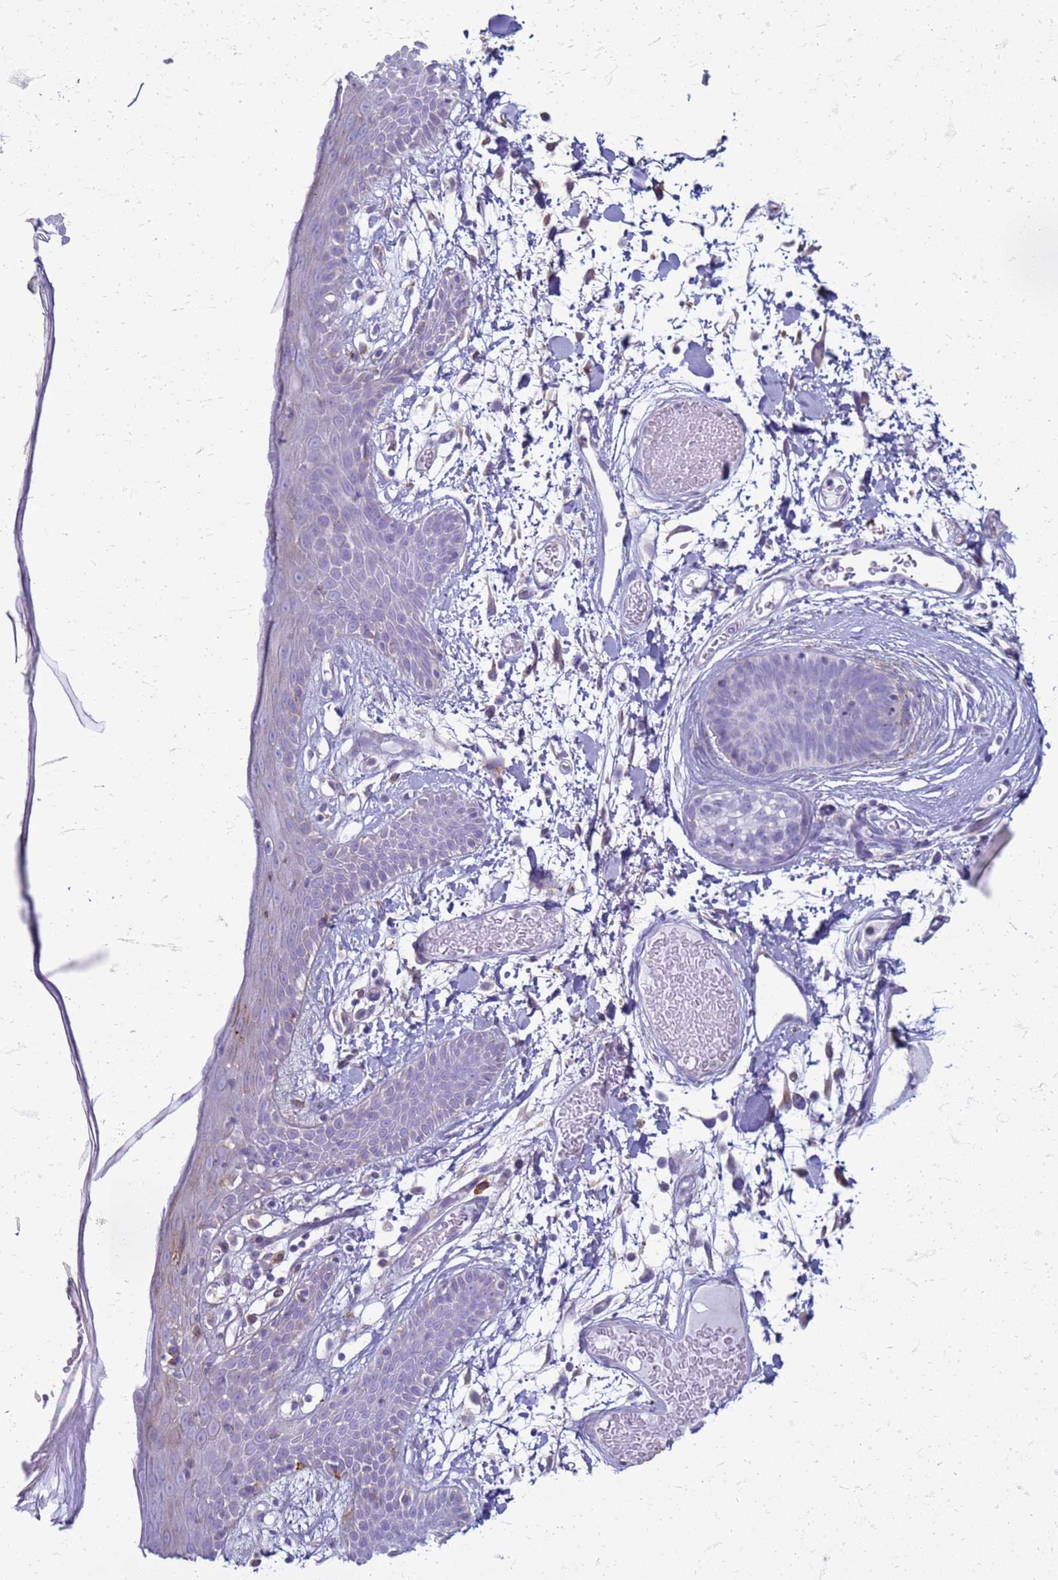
{"staining": {"intensity": "negative", "quantity": "none", "location": "none"}, "tissue": "skin", "cell_type": "Fibroblasts", "image_type": "normal", "snomed": [{"axis": "morphology", "description": "Normal tissue, NOS"}, {"axis": "topography", "description": "Skin"}], "caption": "Immunohistochemistry of benign skin shows no positivity in fibroblasts. The staining is performed using DAB brown chromogen with nuclei counter-stained in using hematoxylin.", "gene": "PDK3", "patient": {"sex": "male", "age": 79}}